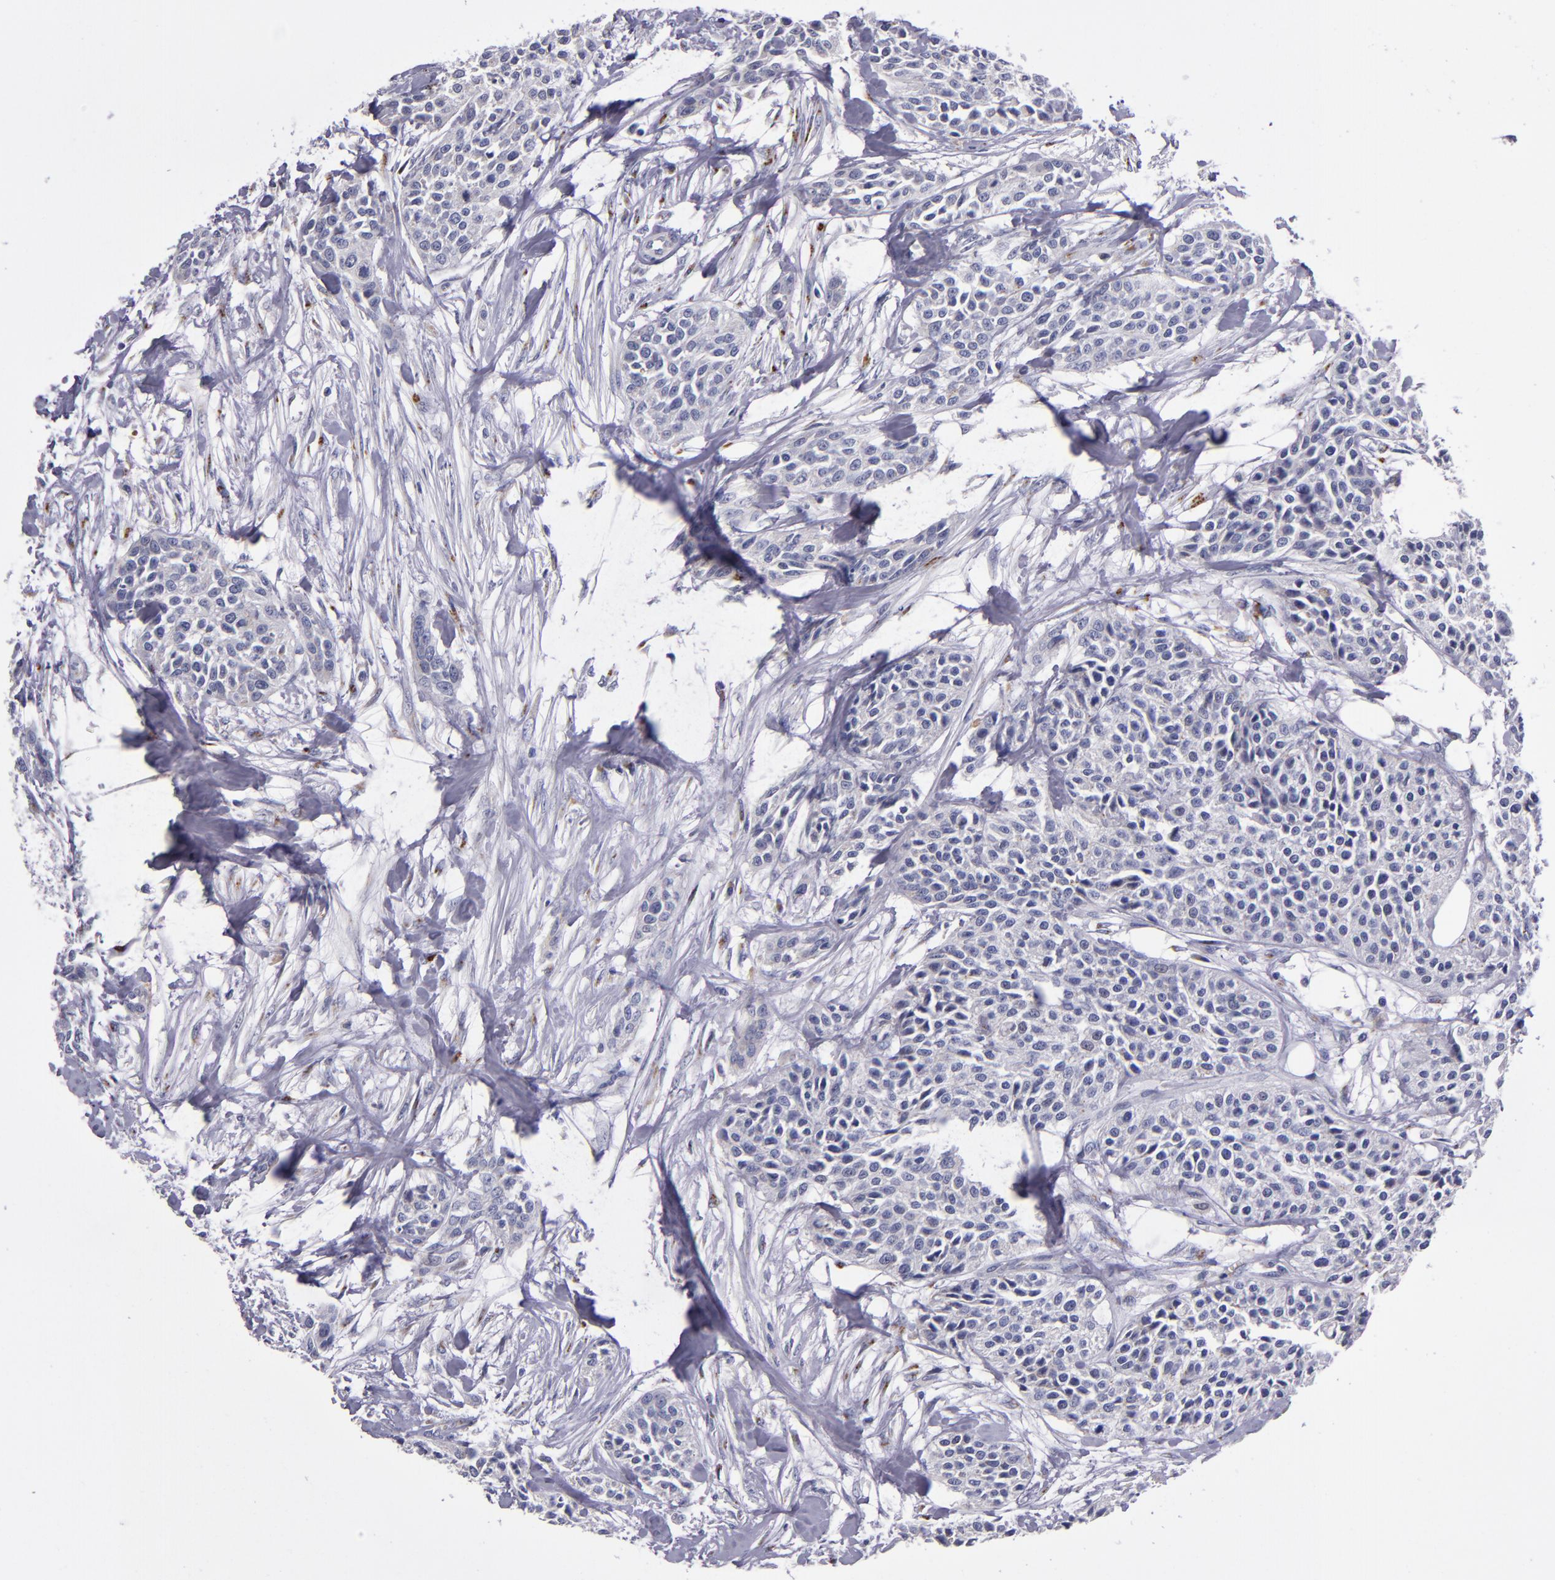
{"staining": {"intensity": "negative", "quantity": "none", "location": "none"}, "tissue": "urothelial cancer", "cell_type": "Tumor cells", "image_type": "cancer", "snomed": [{"axis": "morphology", "description": "Urothelial carcinoma, High grade"}, {"axis": "topography", "description": "Urinary bladder"}], "caption": "Tumor cells show no significant protein positivity in urothelial cancer.", "gene": "RAB41", "patient": {"sex": "male", "age": 56}}